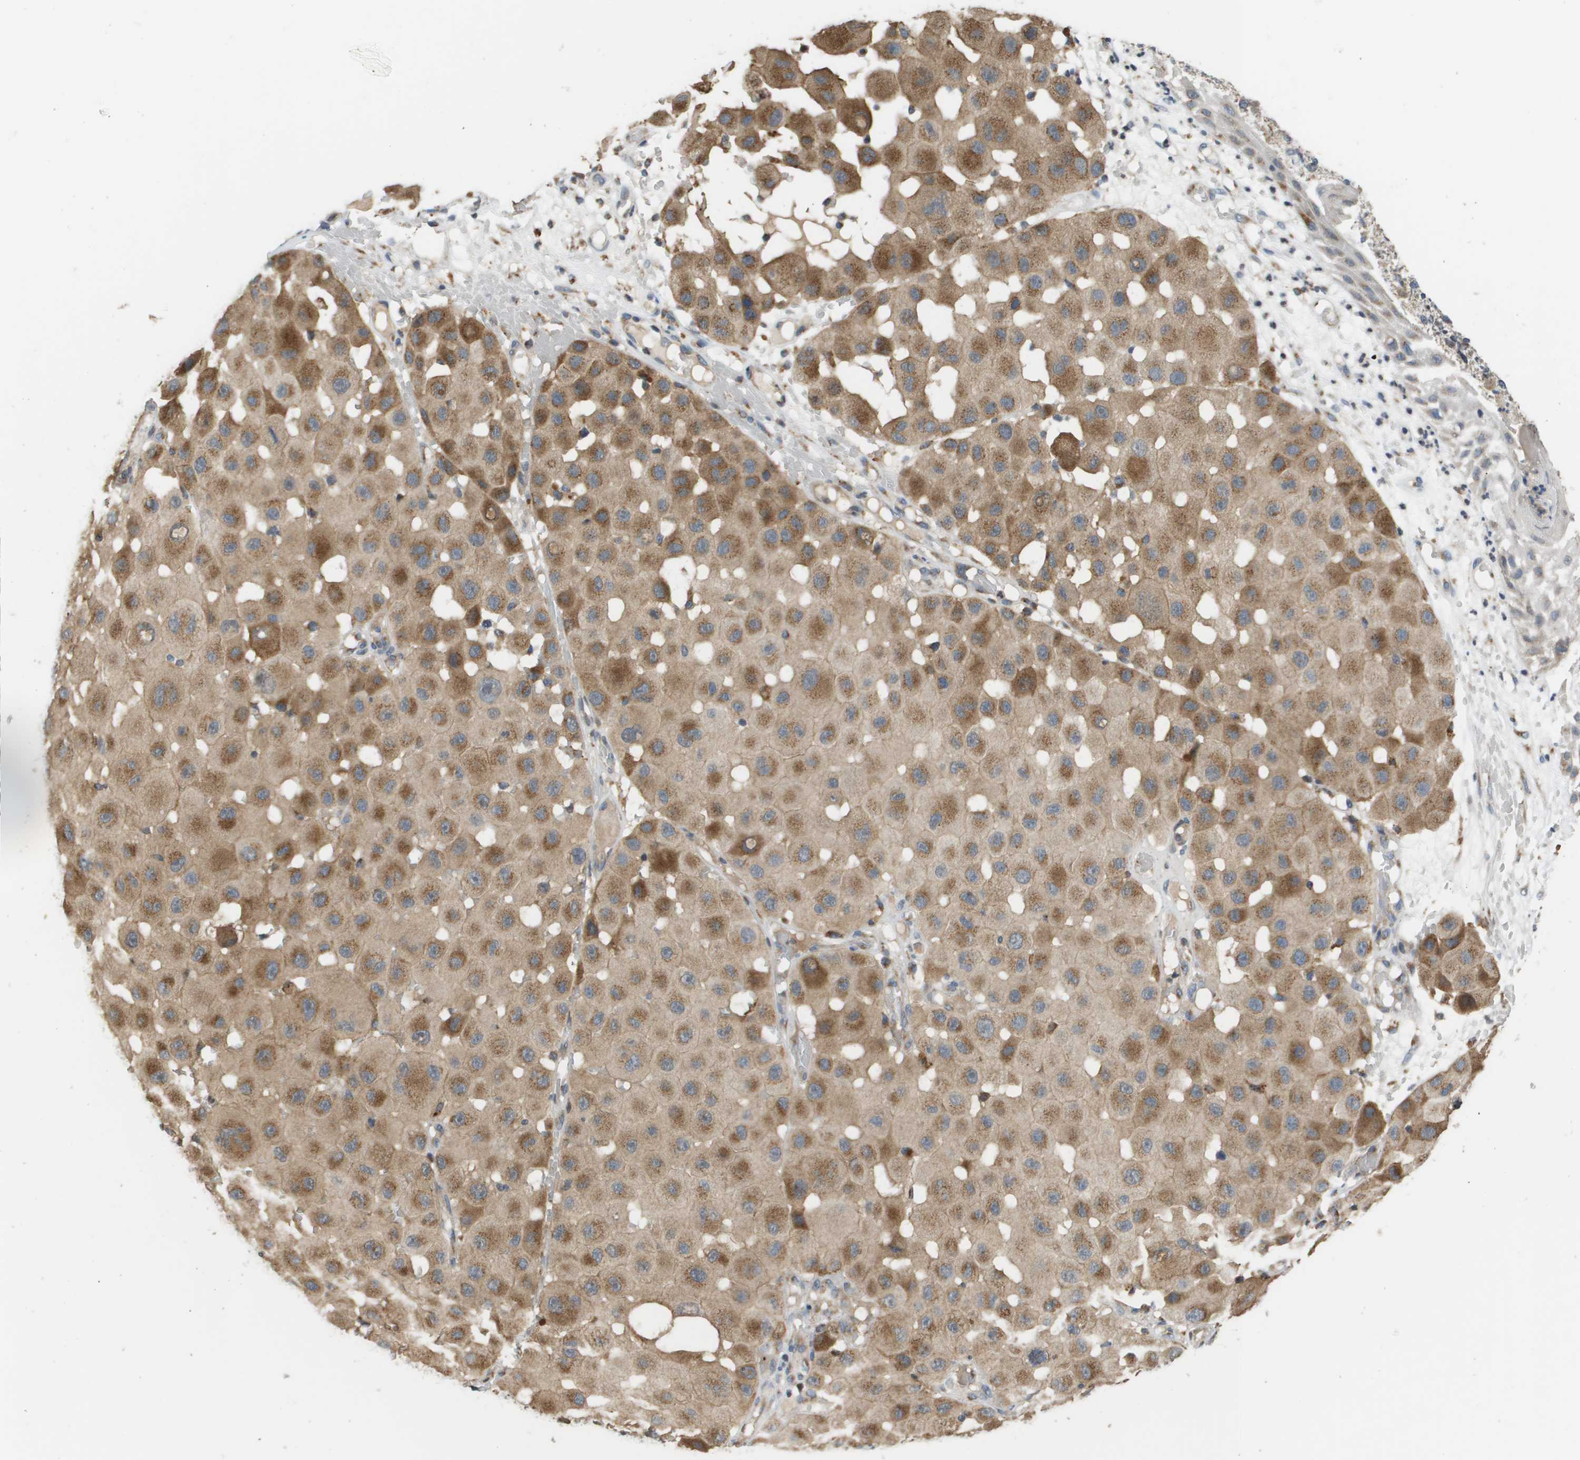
{"staining": {"intensity": "moderate", "quantity": ">75%", "location": "cytoplasmic/membranous"}, "tissue": "melanoma", "cell_type": "Tumor cells", "image_type": "cancer", "snomed": [{"axis": "morphology", "description": "Malignant melanoma, NOS"}, {"axis": "topography", "description": "Skin"}], "caption": "Immunohistochemical staining of human melanoma shows medium levels of moderate cytoplasmic/membranous protein staining in about >75% of tumor cells.", "gene": "PCK1", "patient": {"sex": "female", "age": 81}}